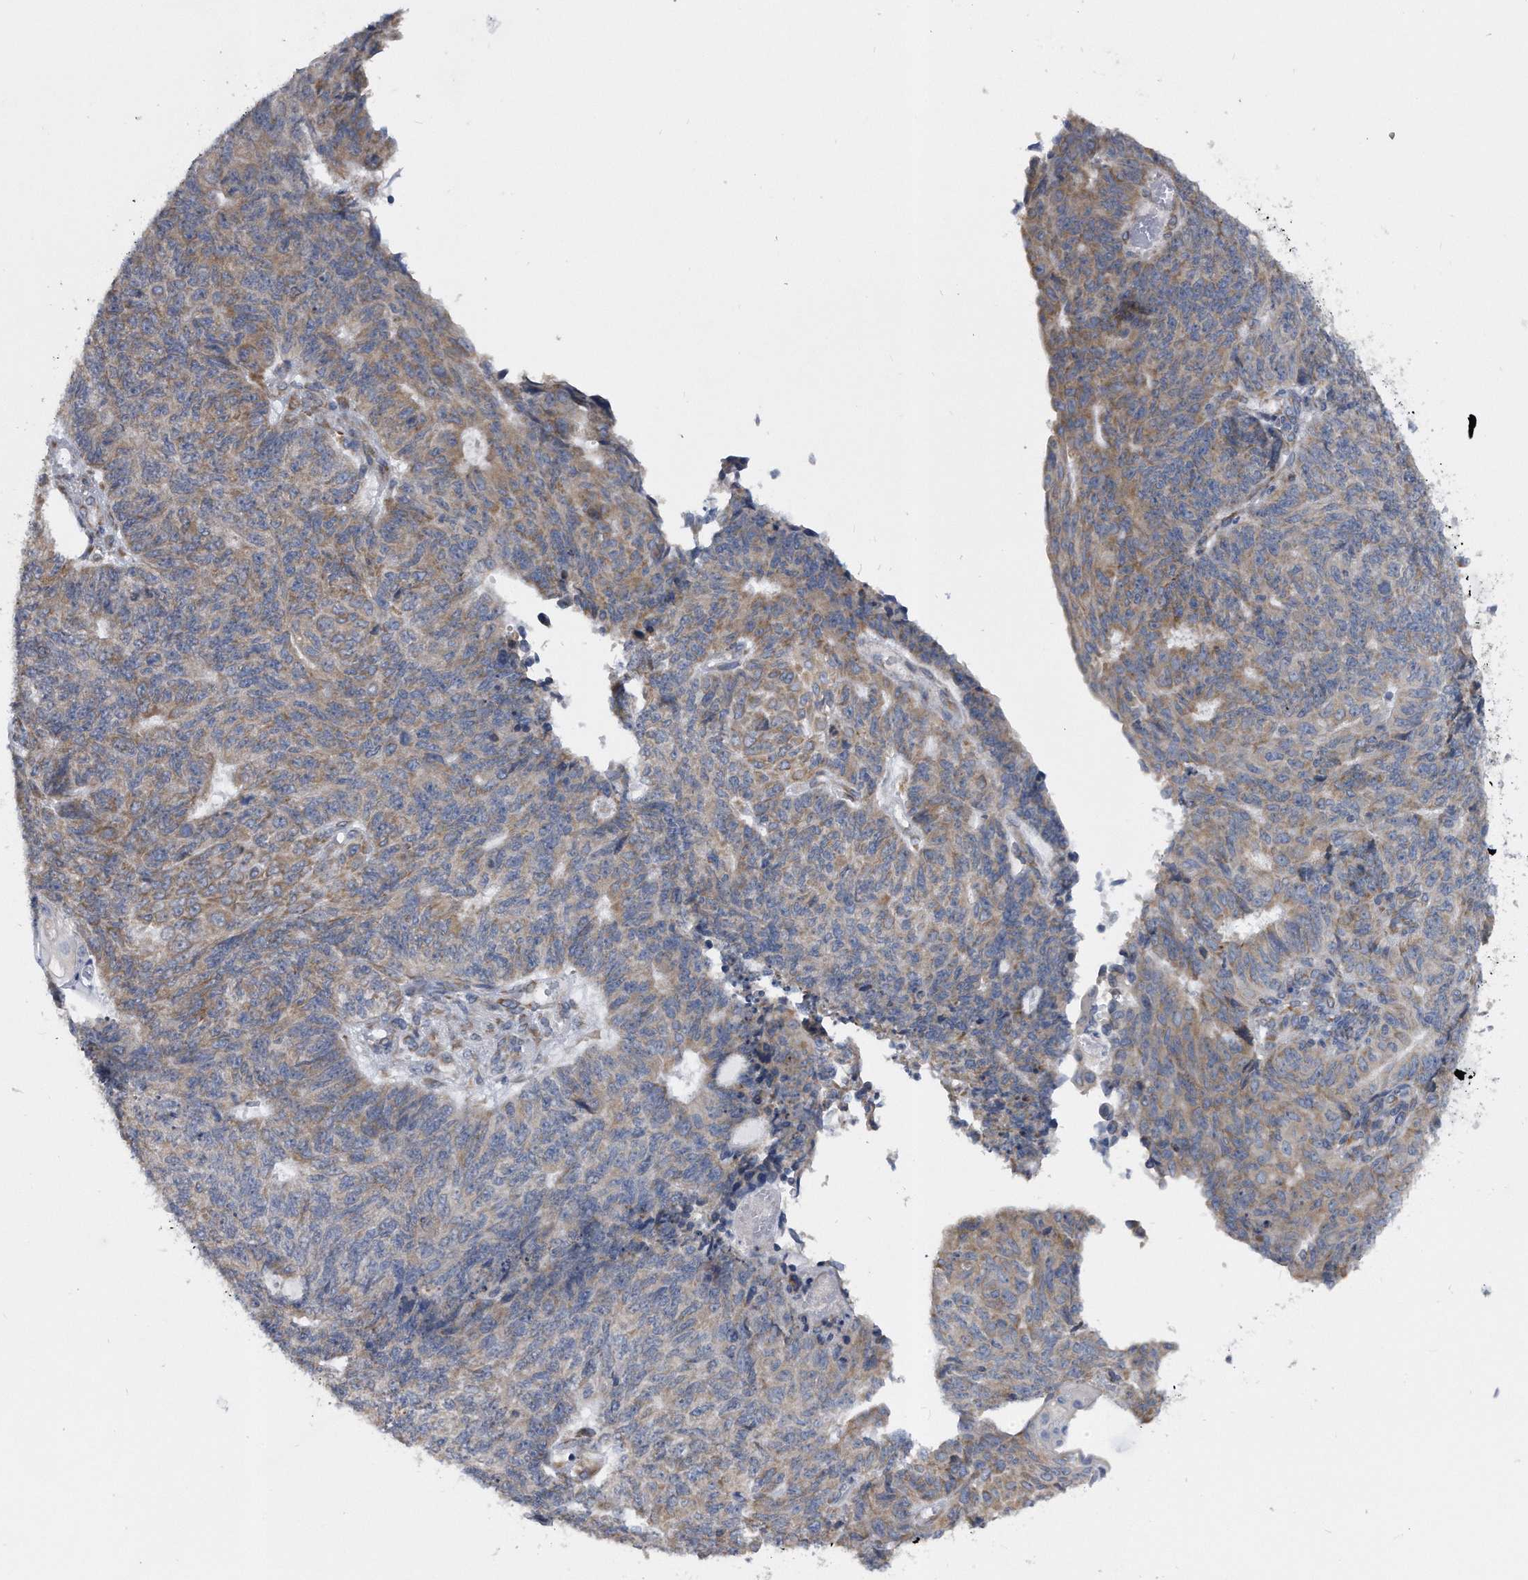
{"staining": {"intensity": "moderate", "quantity": "25%-75%", "location": "cytoplasmic/membranous"}, "tissue": "endometrial cancer", "cell_type": "Tumor cells", "image_type": "cancer", "snomed": [{"axis": "morphology", "description": "Adenocarcinoma, NOS"}, {"axis": "topography", "description": "Endometrium"}], "caption": "High-power microscopy captured an immunohistochemistry (IHC) histopathology image of endometrial cancer (adenocarcinoma), revealing moderate cytoplasmic/membranous expression in about 25%-75% of tumor cells.", "gene": "CCDC47", "patient": {"sex": "female", "age": 32}}